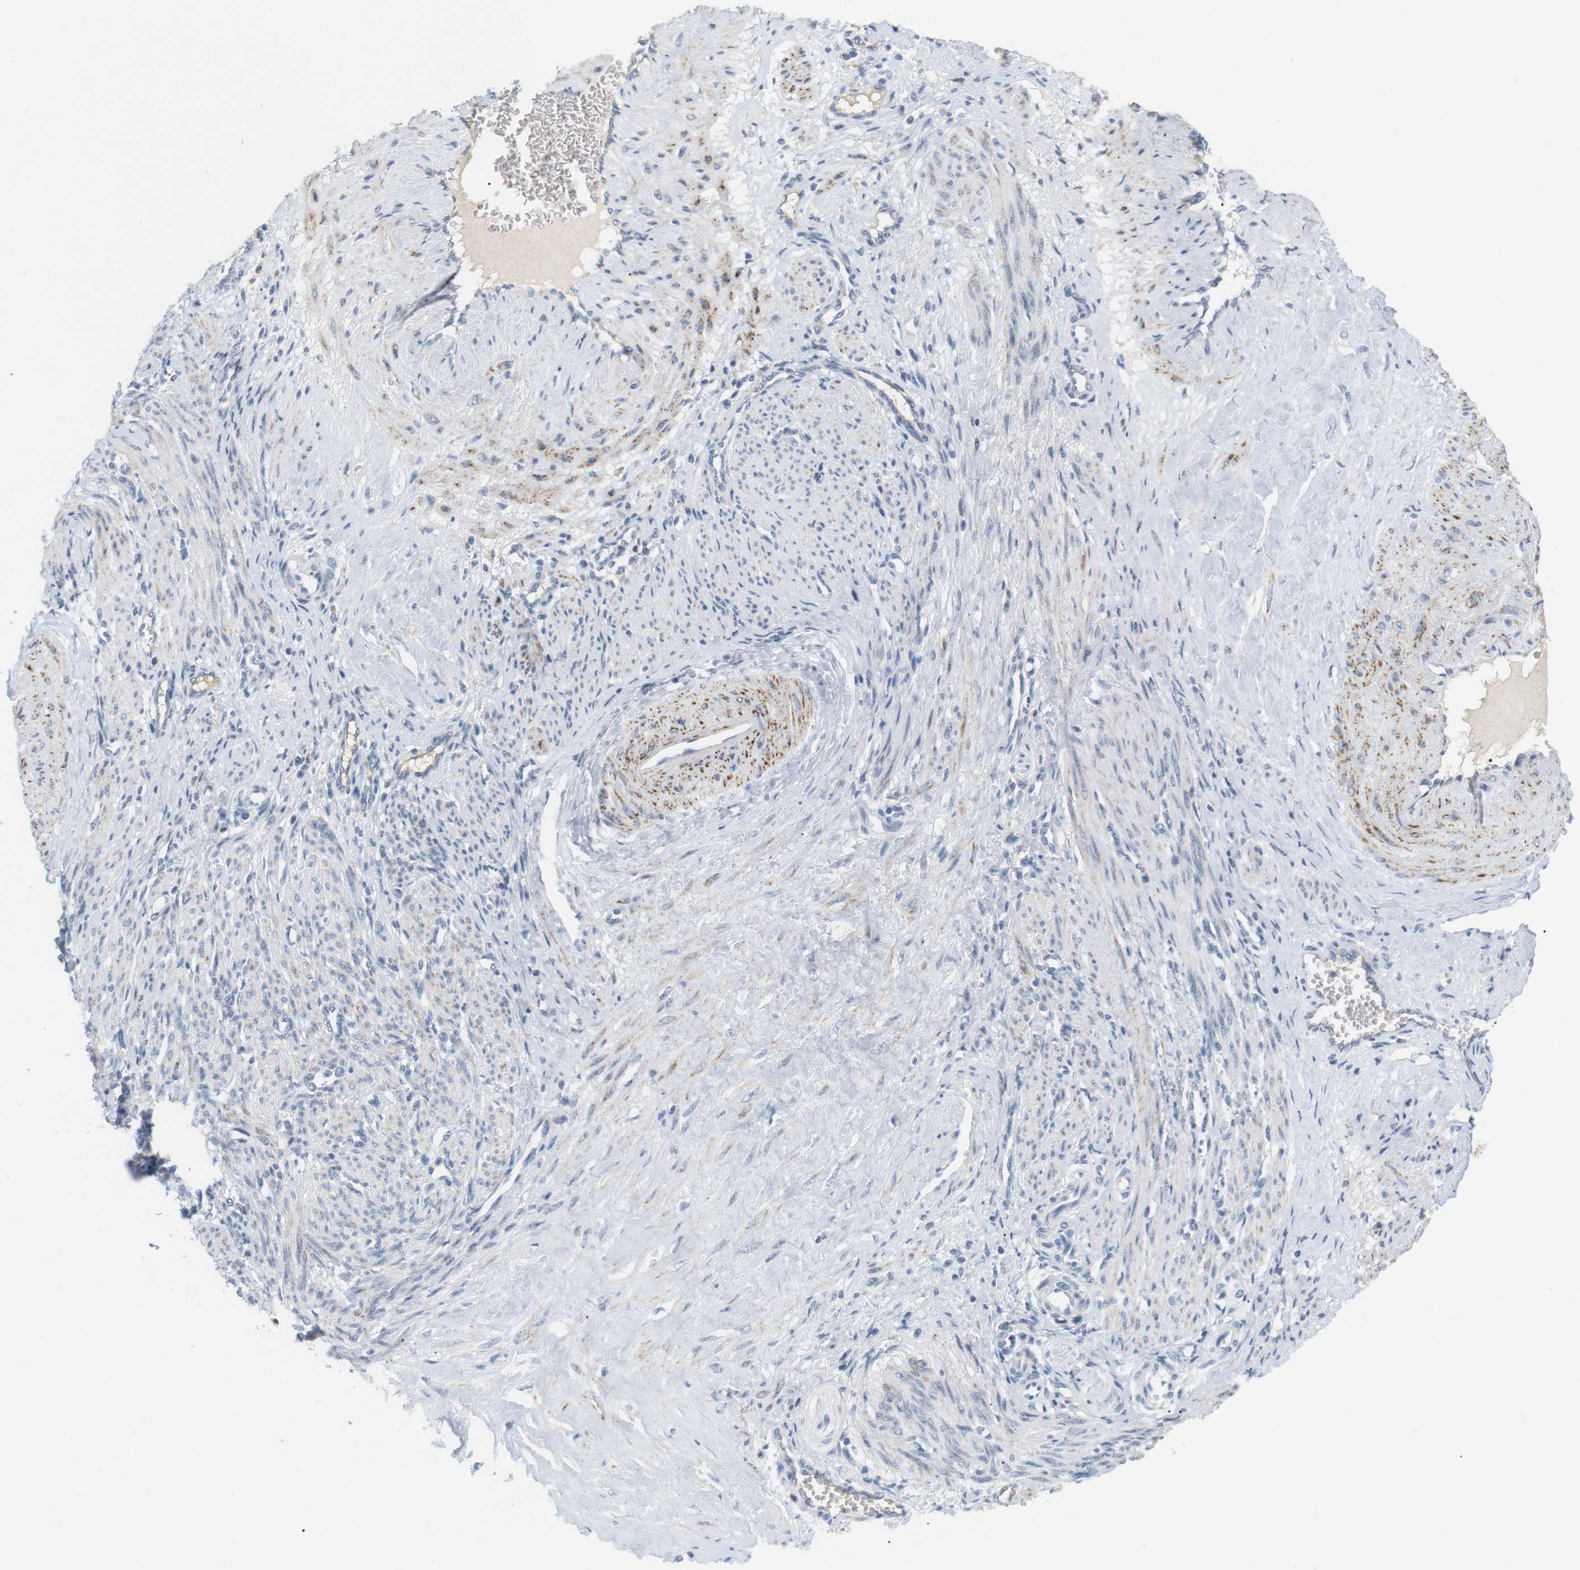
{"staining": {"intensity": "moderate", "quantity": "<25%", "location": "cytoplasmic/membranous"}, "tissue": "smooth muscle", "cell_type": "Smooth muscle cells", "image_type": "normal", "snomed": [{"axis": "morphology", "description": "Normal tissue, NOS"}, {"axis": "topography", "description": "Endometrium"}], "caption": "Smooth muscle stained with a brown dye shows moderate cytoplasmic/membranous positive expression in approximately <25% of smooth muscle cells.", "gene": "CD300E", "patient": {"sex": "female", "age": 33}}